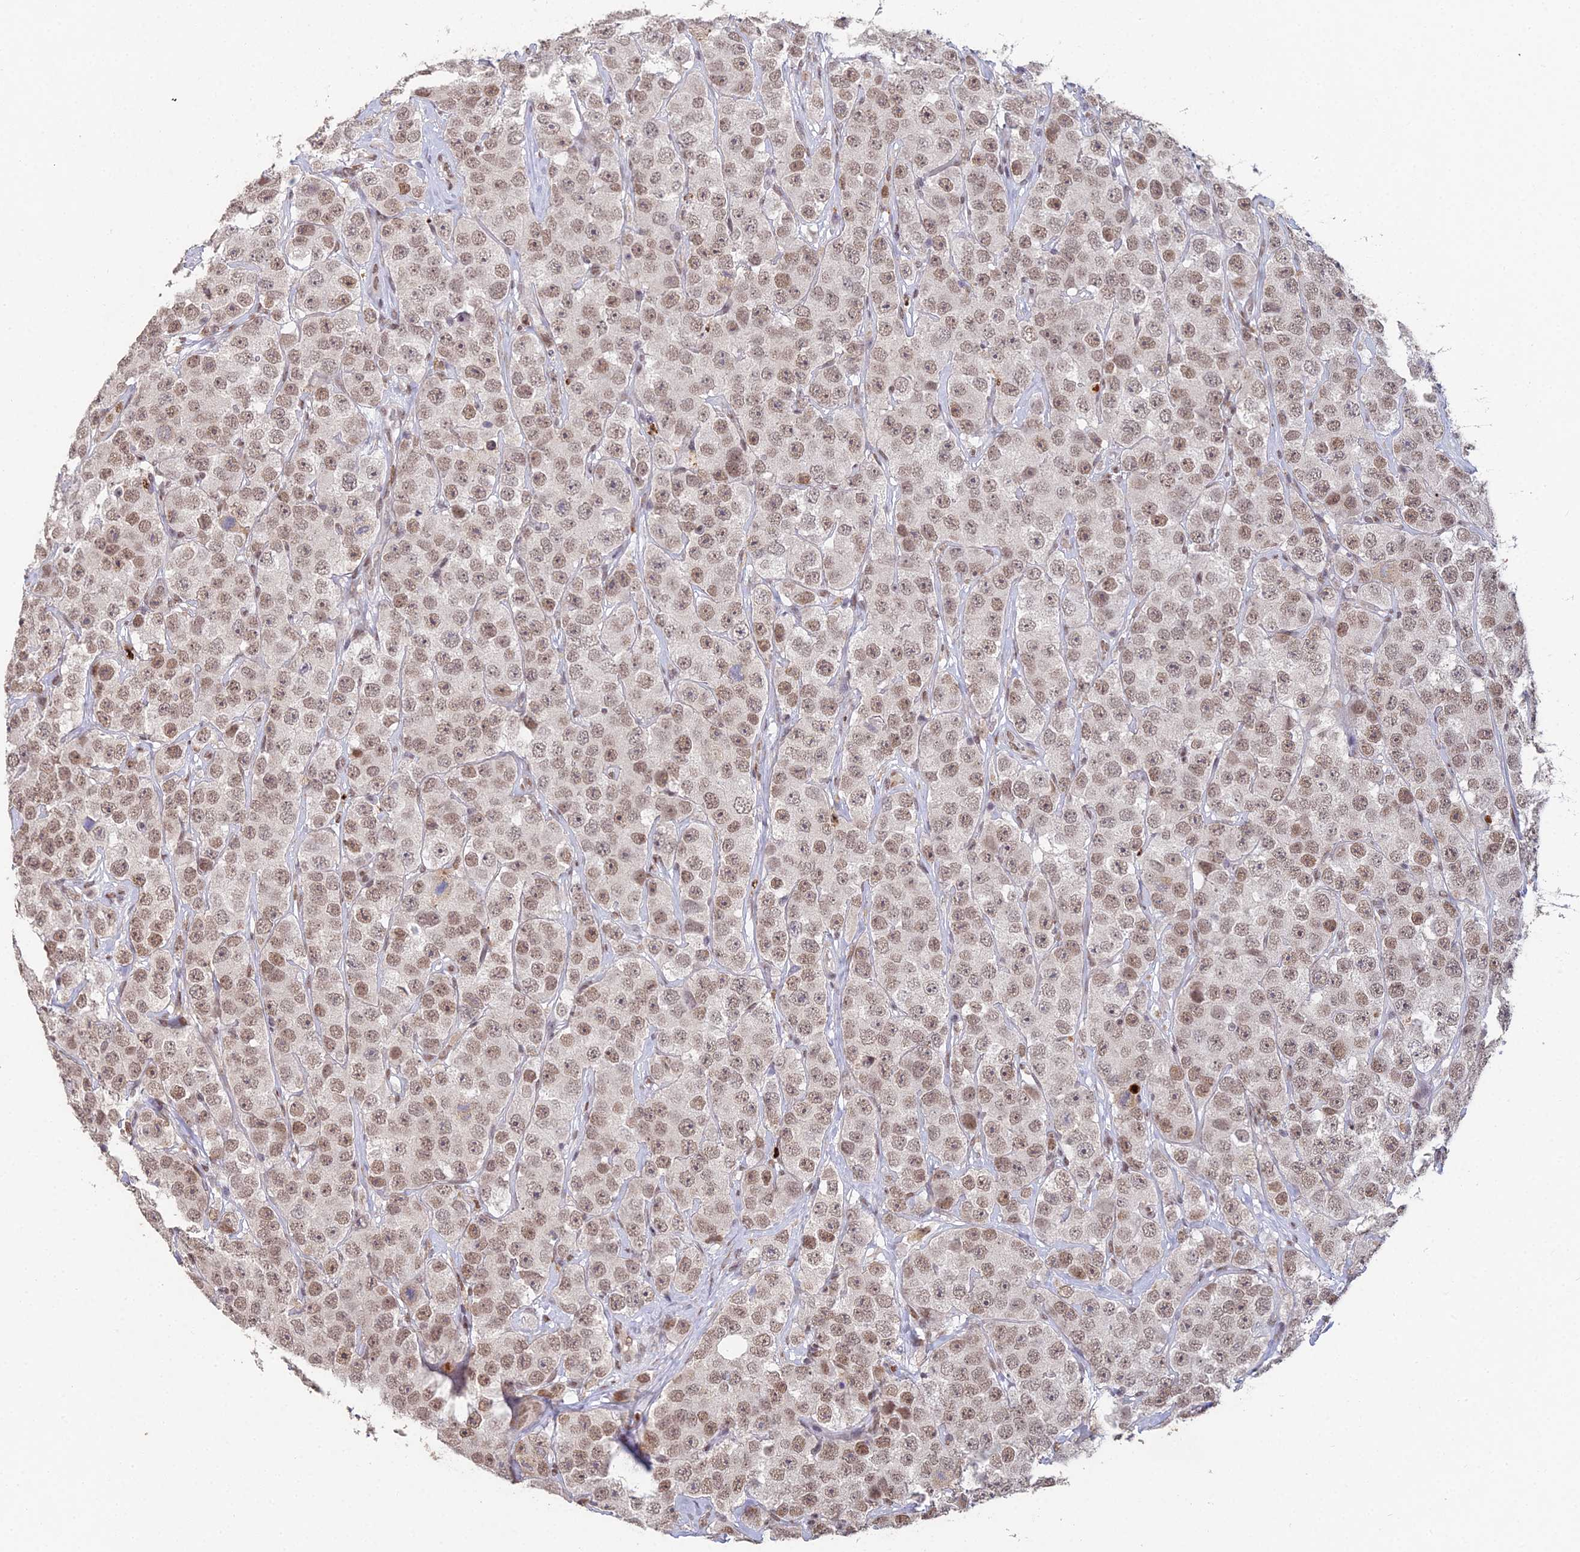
{"staining": {"intensity": "moderate", "quantity": ">75%", "location": "nuclear"}, "tissue": "testis cancer", "cell_type": "Tumor cells", "image_type": "cancer", "snomed": [{"axis": "morphology", "description": "Seminoma, NOS"}, {"axis": "topography", "description": "Testis"}], "caption": "Approximately >75% of tumor cells in human testis cancer exhibit moderate nuclear protein staining as visualized by brown immunohistochemical staining.", "gene": "ABHD17A", "patient": {"sex": "male", "age": 28}}